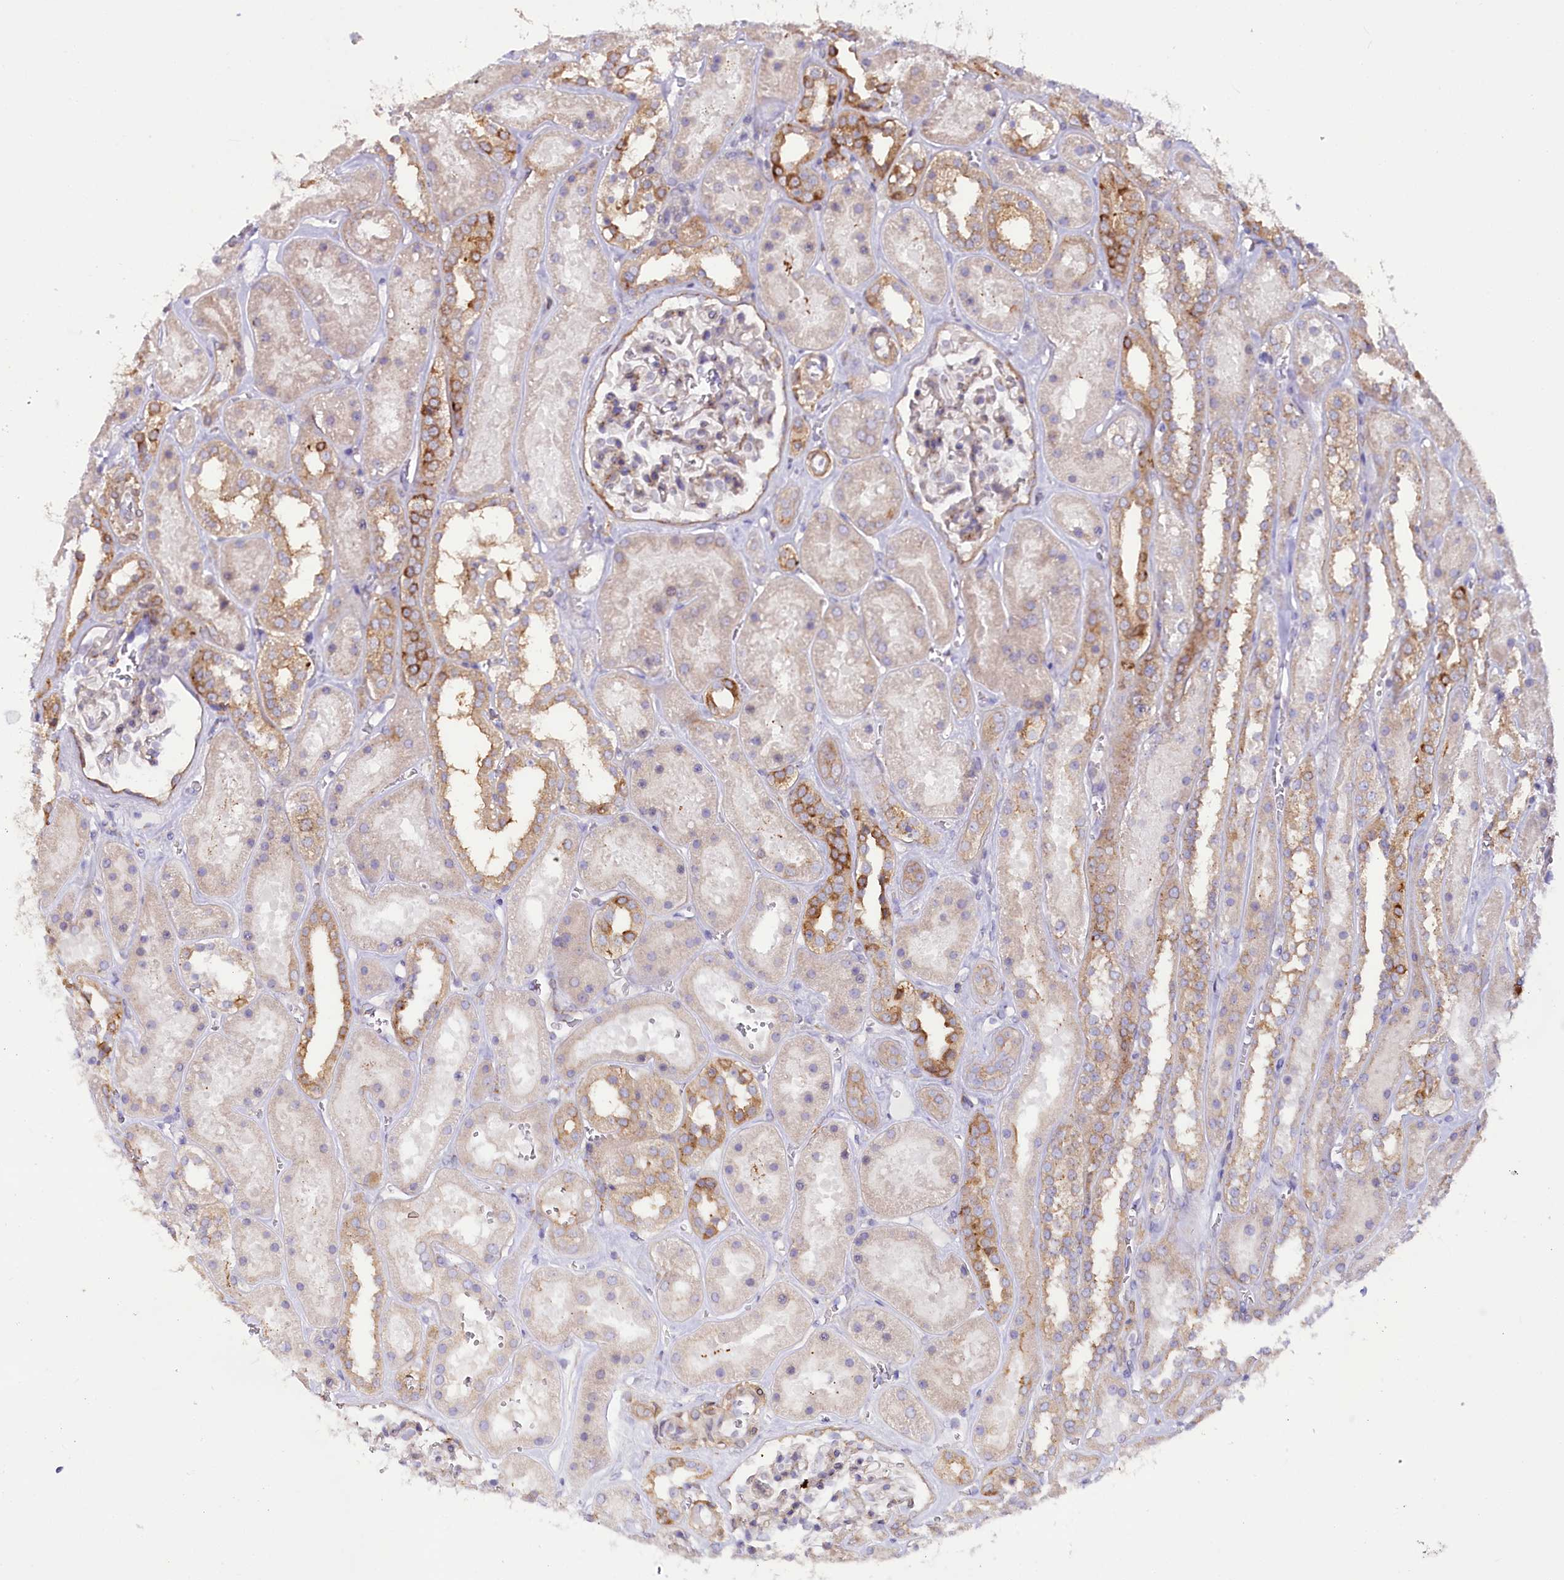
{"staining": {"intensity": "negative", "quantity": "none", "location": "none"}, "tissue": "kidney", "cell_type": "Cells in glomeruli", "image_type": "normal", "snomed": [{"axis": "morphology", "description": "Normal tissue, NOS"}, {"axis": "topography", "description": "Kidney"}], "caption": "Histopathology image shows no protein expression in cells in glomeruli of benign kidney.", "gene": "STX6", "patient": {"sex": "female", "age": 41}}